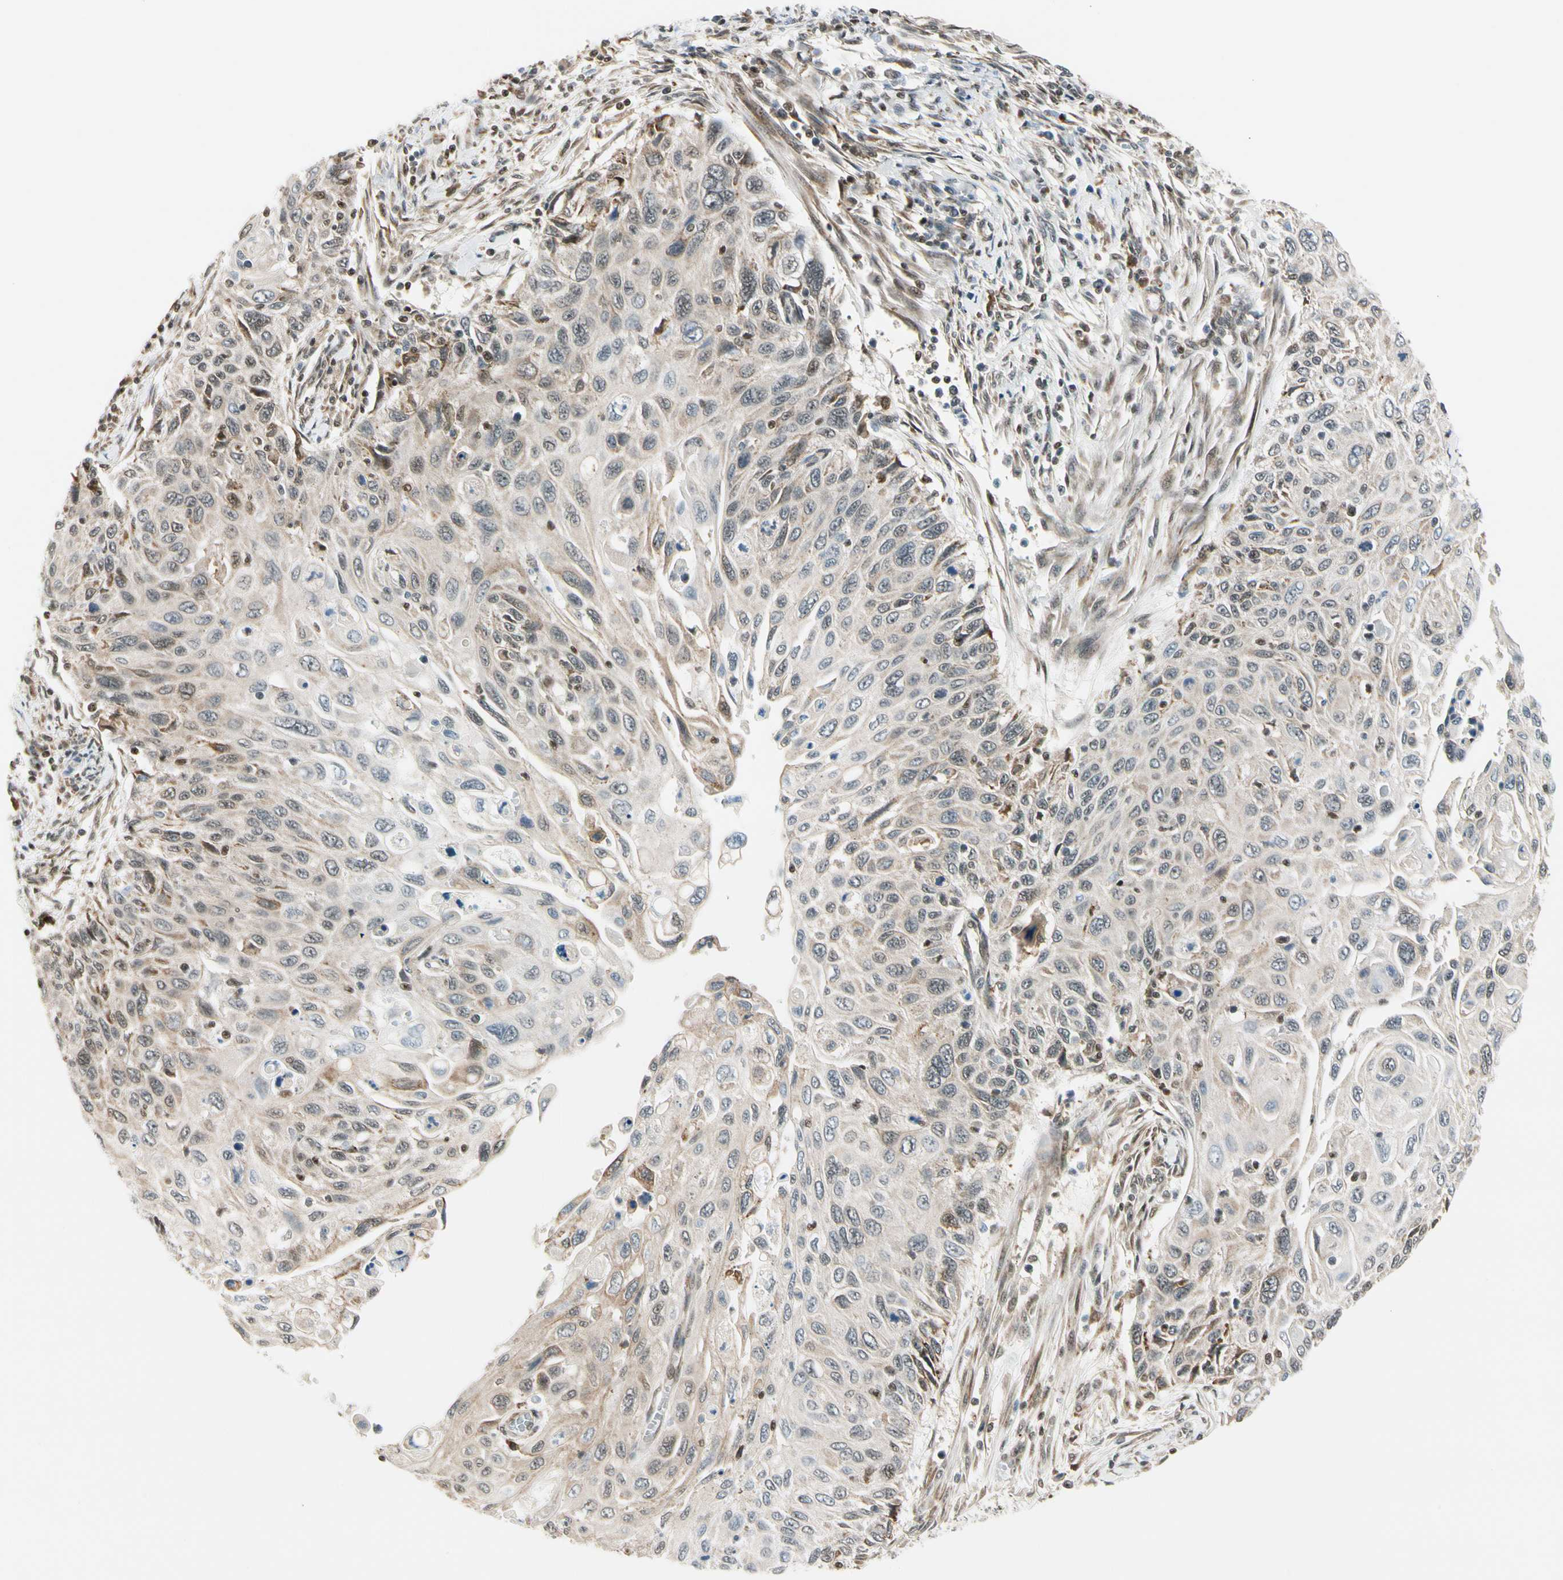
{"staining": {"intensity": "weak", "quantity": "25%-75%", "location": "cytoplasmic/membranous"}, "tissue": "cervical cancer", "cell_type": "Tumor cells", "image_type": "cancer", "snomed": [{"axis": "morphology", "description": "Squamous cell carcinoma, NOS"}, {"axis": "topography", "description": "Cervix"}], "caption": "Immunohistochemistry histopathology image of neoplastic tissue: cervical cancer stained using IHC shows low levels of weak protein expression localized specifically in the cytoplasmic/membranous of tumor cells, appearing as a cytoplasmic/membranous brown color.", "gene": "DAXX", "patient": {"sex": "female", "age": 70}}